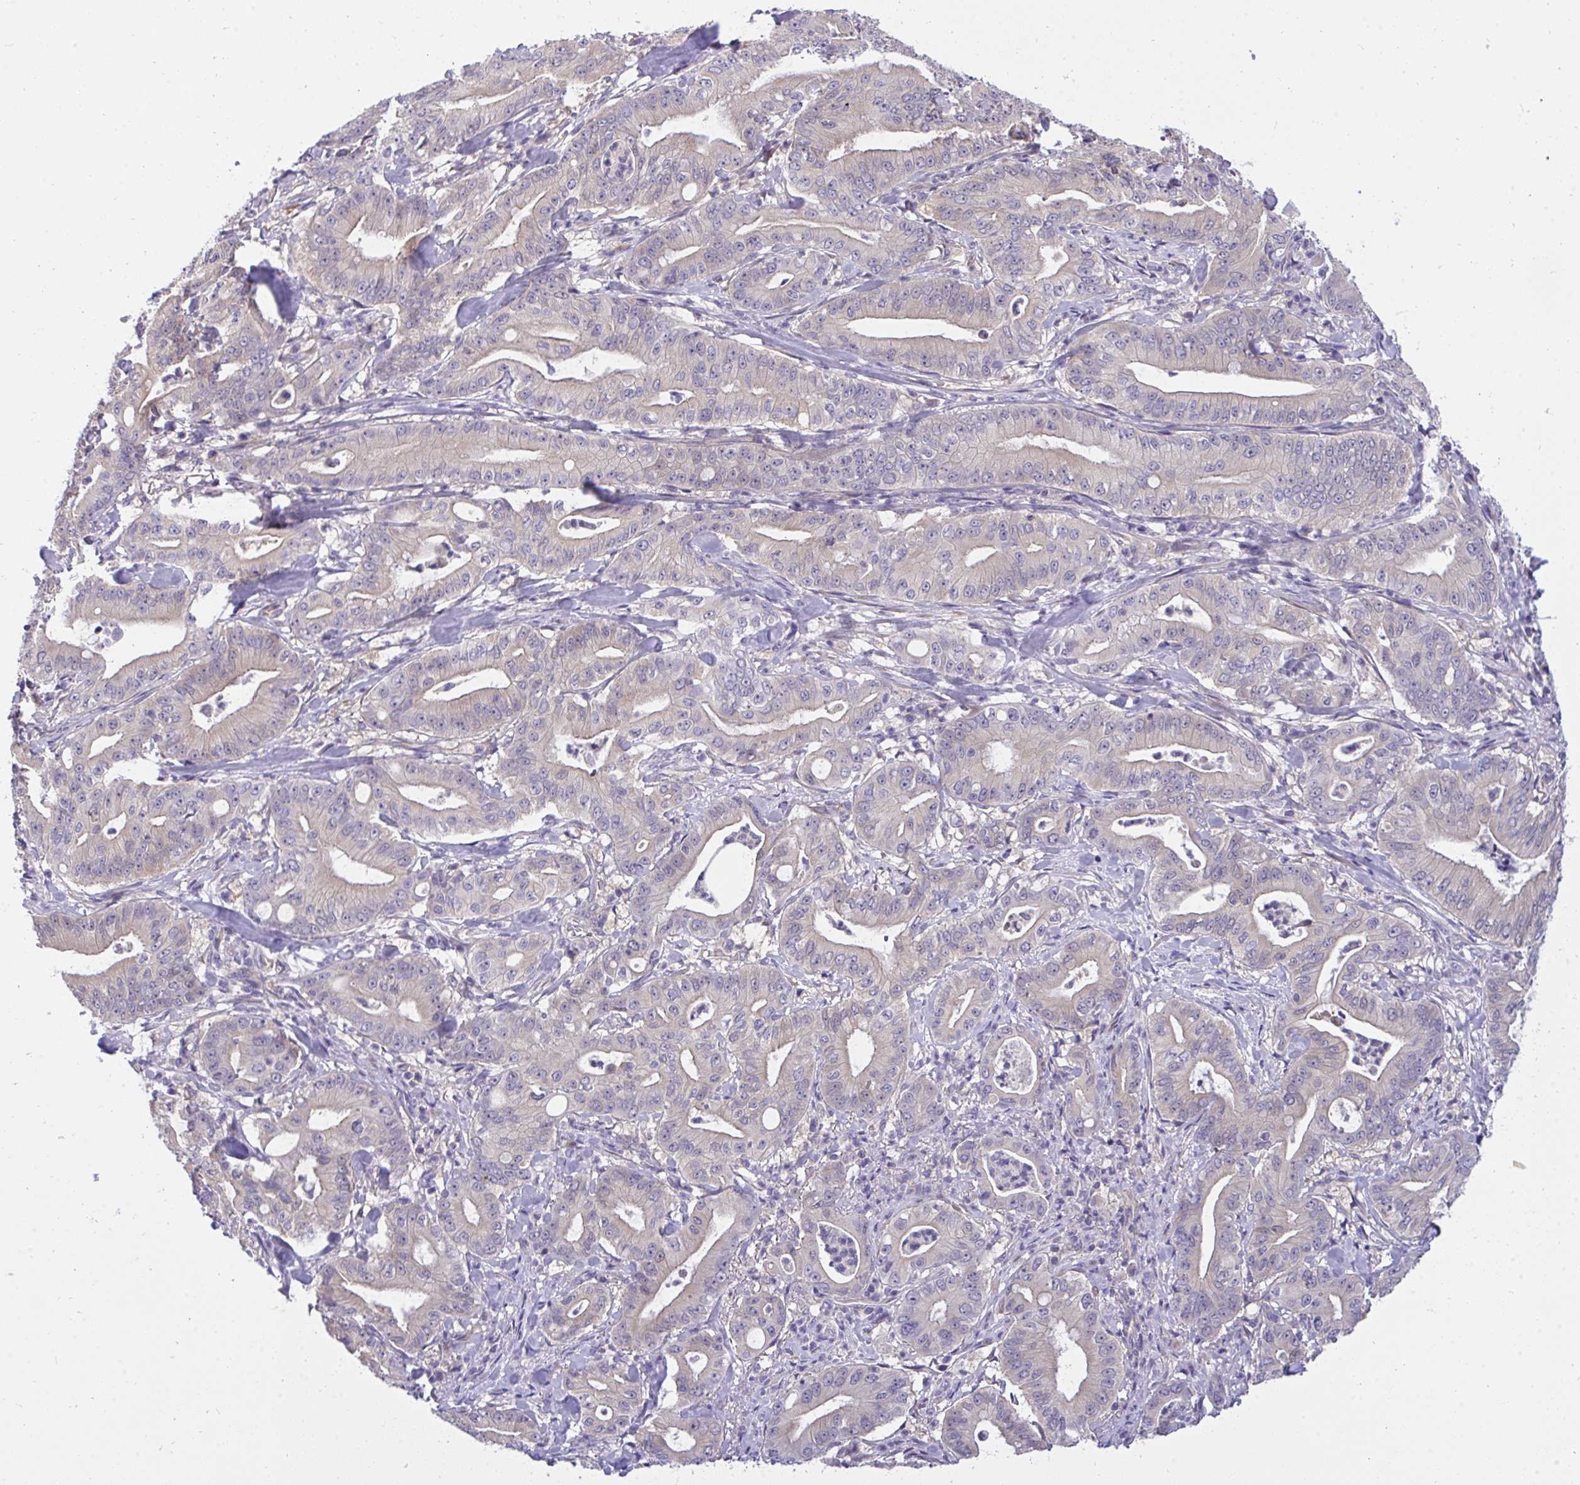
{"staining": {"intensity": "weak", "quantity": "<25%", "location": "cytoplasmic/membranous"}, "tissue": "pancreatic cancer", "cell_type": "Tumor cells", "image_type": "cancer", "snomed": [{"axis": "morphology", "description": "Adenocarcinoma, NOS"}, {"axis": "topography", "description": "Pancreas"}], "caption": "Histopathology image shows no protein expression in tumor cells of pancreatic cancer (adenocarcinoma) tissue. (Stains: DAB (3,3'-diaminobenzidine) IHC with hematoxylin counter stain, Microscopy: brightfield microscopy at high magnification).", "gene": "C19orf54", "patient": {"sex": "male", "age": 71}}